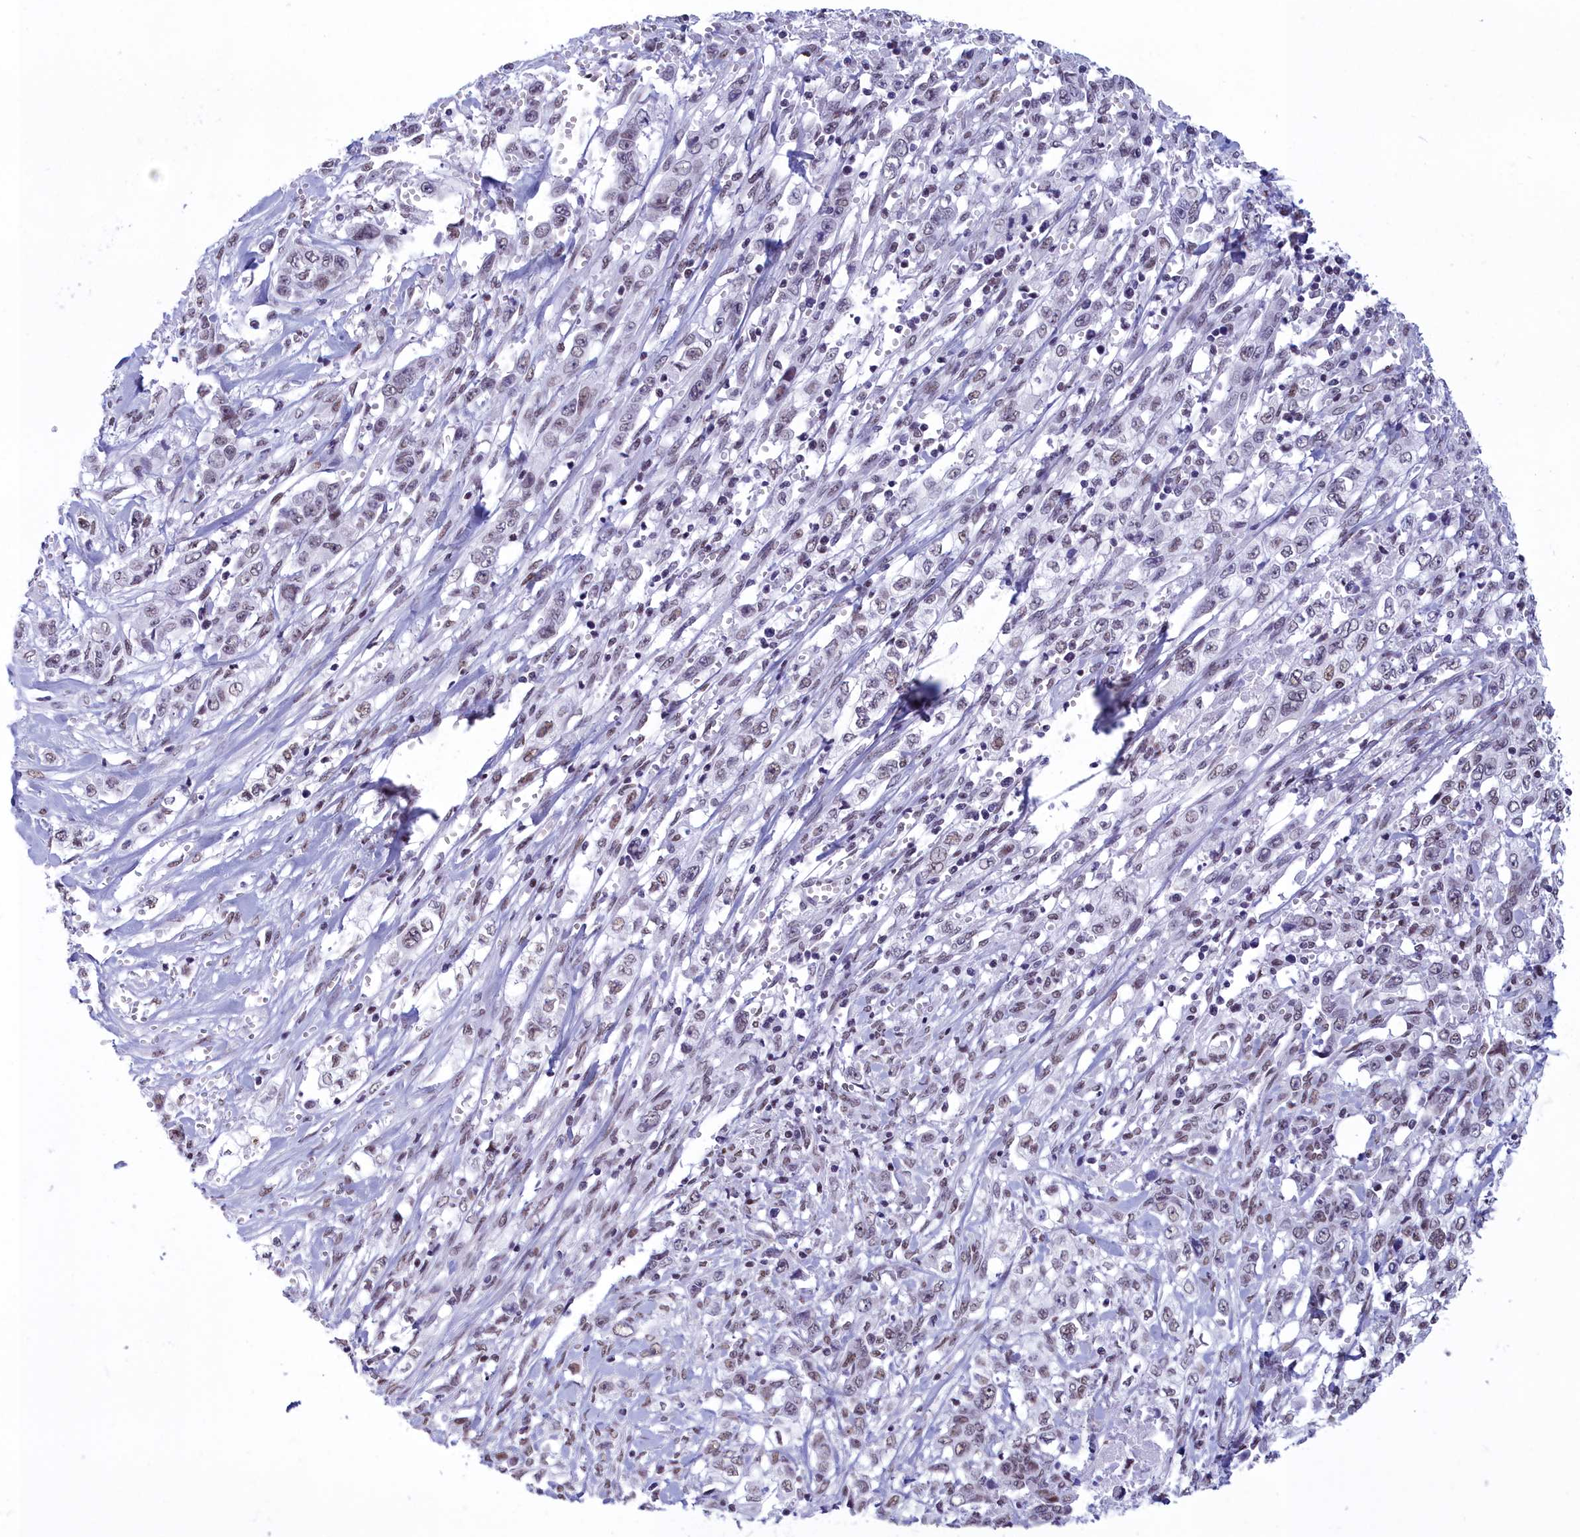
{"staining": {"intensity": "weak", "quantity": ">75%", "location": "nuclear"}, "tissue": "stomach cancer", "cell_type": "Tumor cells", "image_type": "cancer", "snomed": [{"axis": "morphology", "description": "Adenocarcinoma, NOS"}, {"axis": "topography", "description": "Stomach, upper"}], "caption": "This photomicrograph exhibits IHC staining of stomach cancer (adenocarcinoma), with low weak nuclear expression in about >75% of tumor cells.", "gene": "CDC26", "patient": {"sex": "male", "age": 62}}